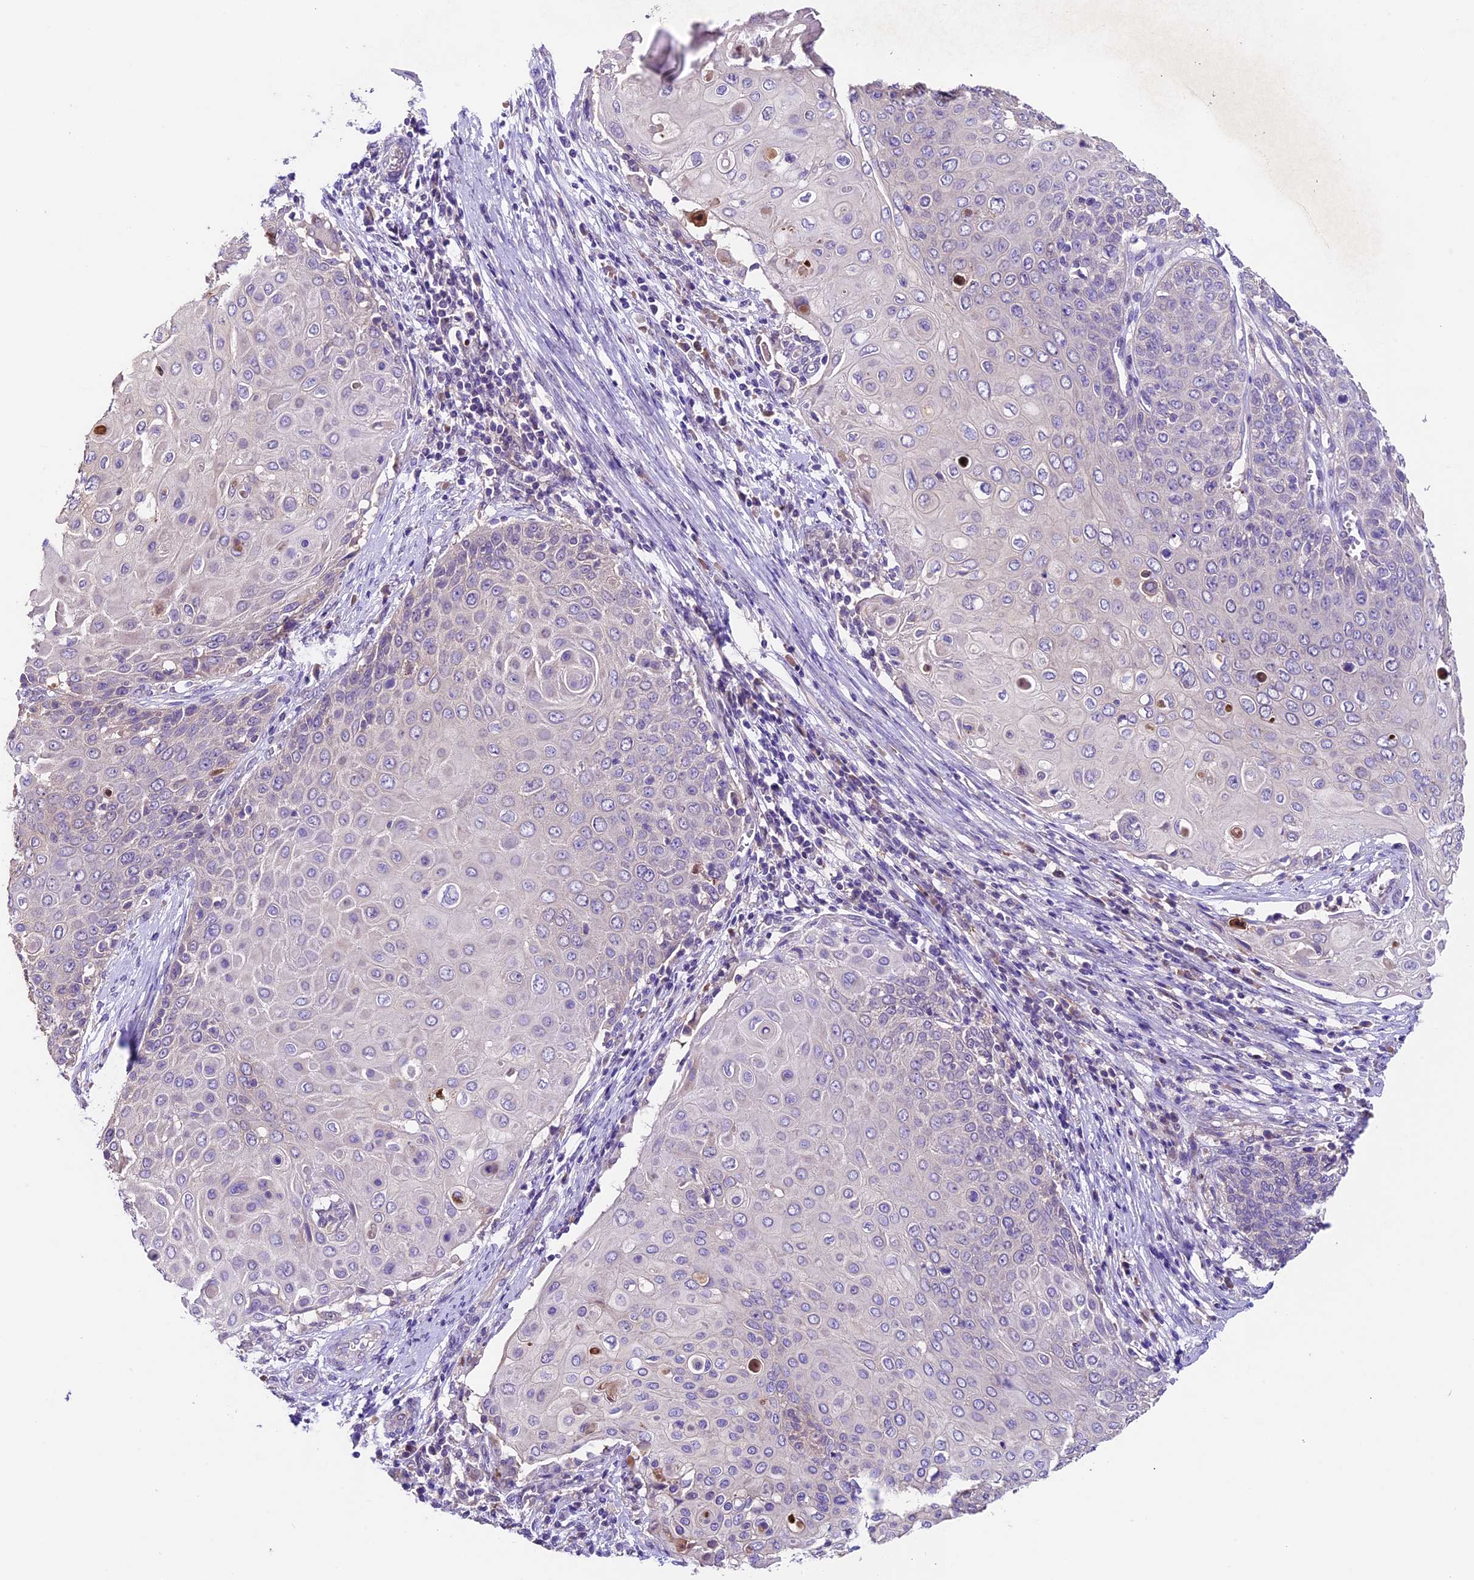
{"staining": {"intensity": "negative", "quantity": "none", "location": "none"}, "tissue": "cervical cancer", "cell_type": "Tumor cells", "image_type": "cancer", "snomed": [{"axis": "morphology", "description": "Squamous cell carcinoma, NOS"}, {"axis": "topography", "description": "Cervix"}], "caption": "There is no significant staining in tumor cells of cervical cancer (squamous cell carcinoma).", "gene": "SBNO2", "patient": {"sex": "female", "age": 39}}